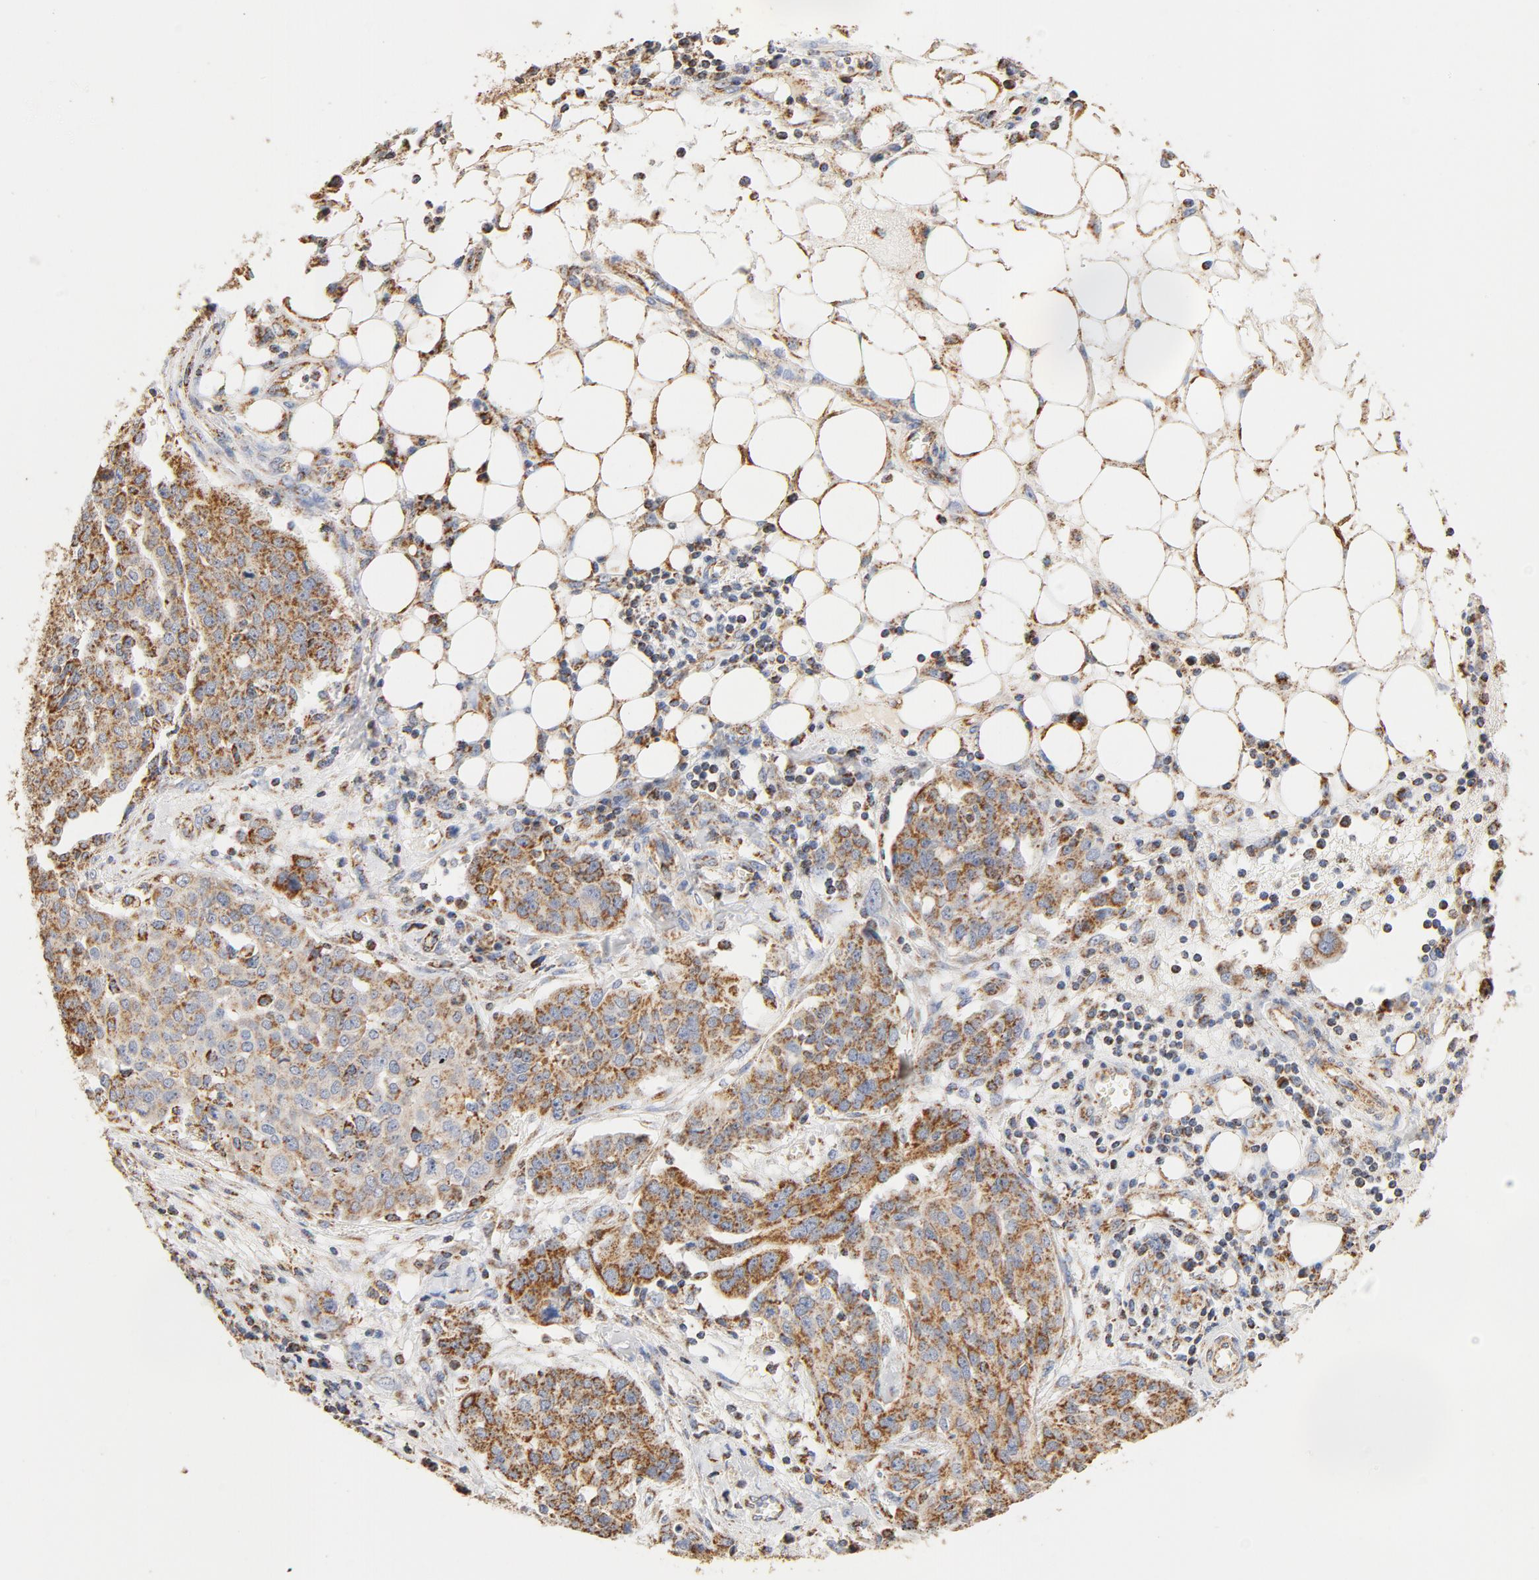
{"staining": {"intensity": "moderate", "quantity": ">75%", "location": "cytoplasmic/membranous"}, "tissue": "ovarian cancer", "cell_type": "Tumor cells", "image_type": "cancer", "snomed": [{"axis": "morphology", "description": "Cystadenocarcinoma, serous, NOS"}, {"axis": "topography", "description": "Soft tissue"}, {"axis": "topography", "description": "Ovary"}], "caption": "Ovarian cancer tissue displays moderate cytoplasmic/membranous expression in approximately >75% of tumor cells", "gene": "COX4I1", "patient": {"sex": "female", "age": 57}}